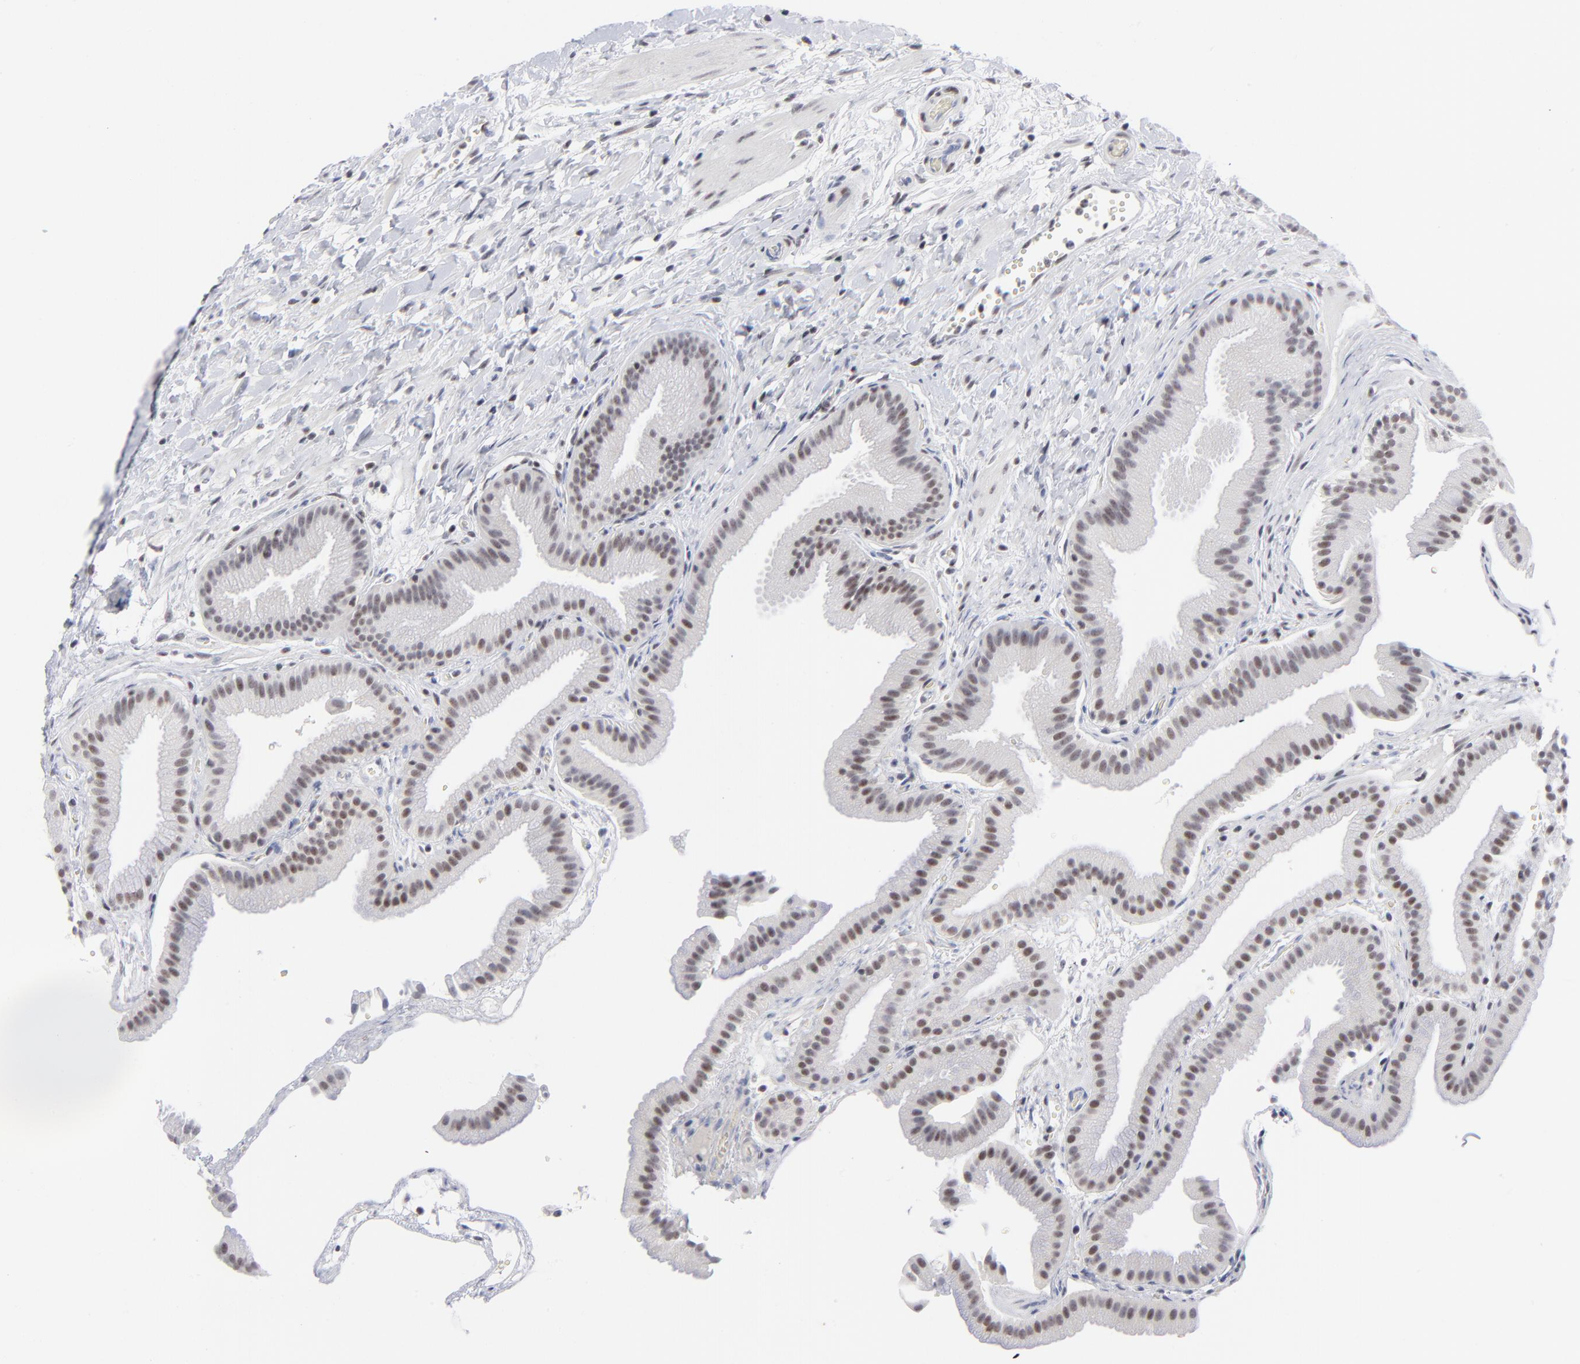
{"staining": {"intensity": "weak", "quantity": "25%-75%", "location": "nuclear"}, "tissue": "gallbladder", "cell_type": "Glandular cells", "image_type": "normal", "snomed": [{"axis": "morphology", "description": "Normal tissue, NOS"}, {"axis": "topography", "description": "Gallbladder"}], "caption": "About 25%-75% of glandular cells in normal human gallbladder reveal weak nuclear protein expression as visualized by brown immunohistochemical staining.", "gene": "SP2", "patient": {"sex": "female", "age": 63}}